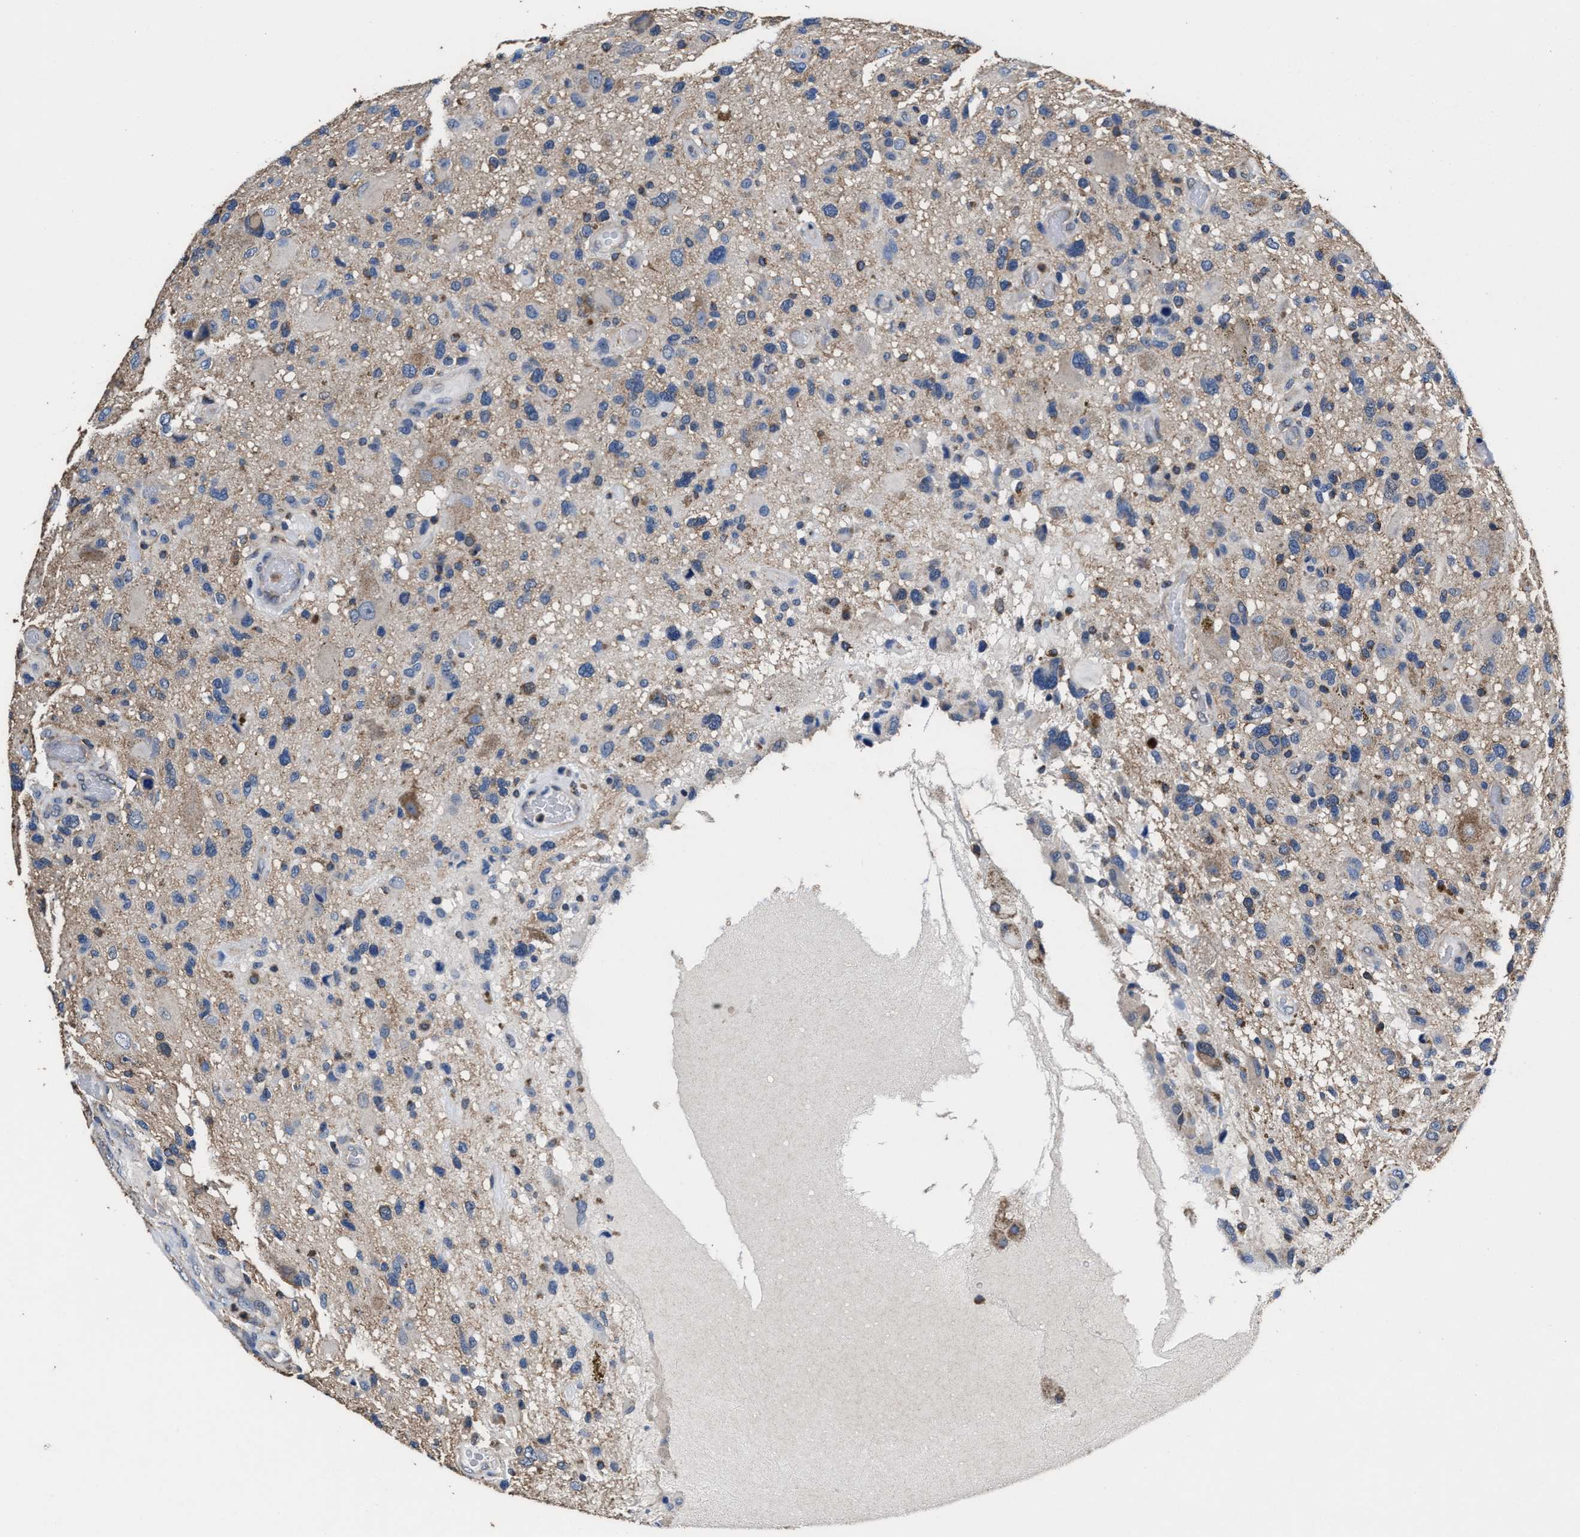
{"staining": {"intensity": "weak", "quantity": "25%-75%", "location": "cytoplasmic/membranous"}, "tissue": "glioma", "cell_type": "Tumor cells", "image_type": "cancer", "snomed": [{"axis": "morphology", "description": "Glioma, malignant, High grade"}, {"axis": "topography", "description": "Brain"}], "caption": "Glioma was stained to show a protein in brown. There is low levels of weak cytoplasmic/membranous staining in about 25%-75% of tumor cells.", "gene": "ACLY", "patient": {"sex": "male", "age": 33}}